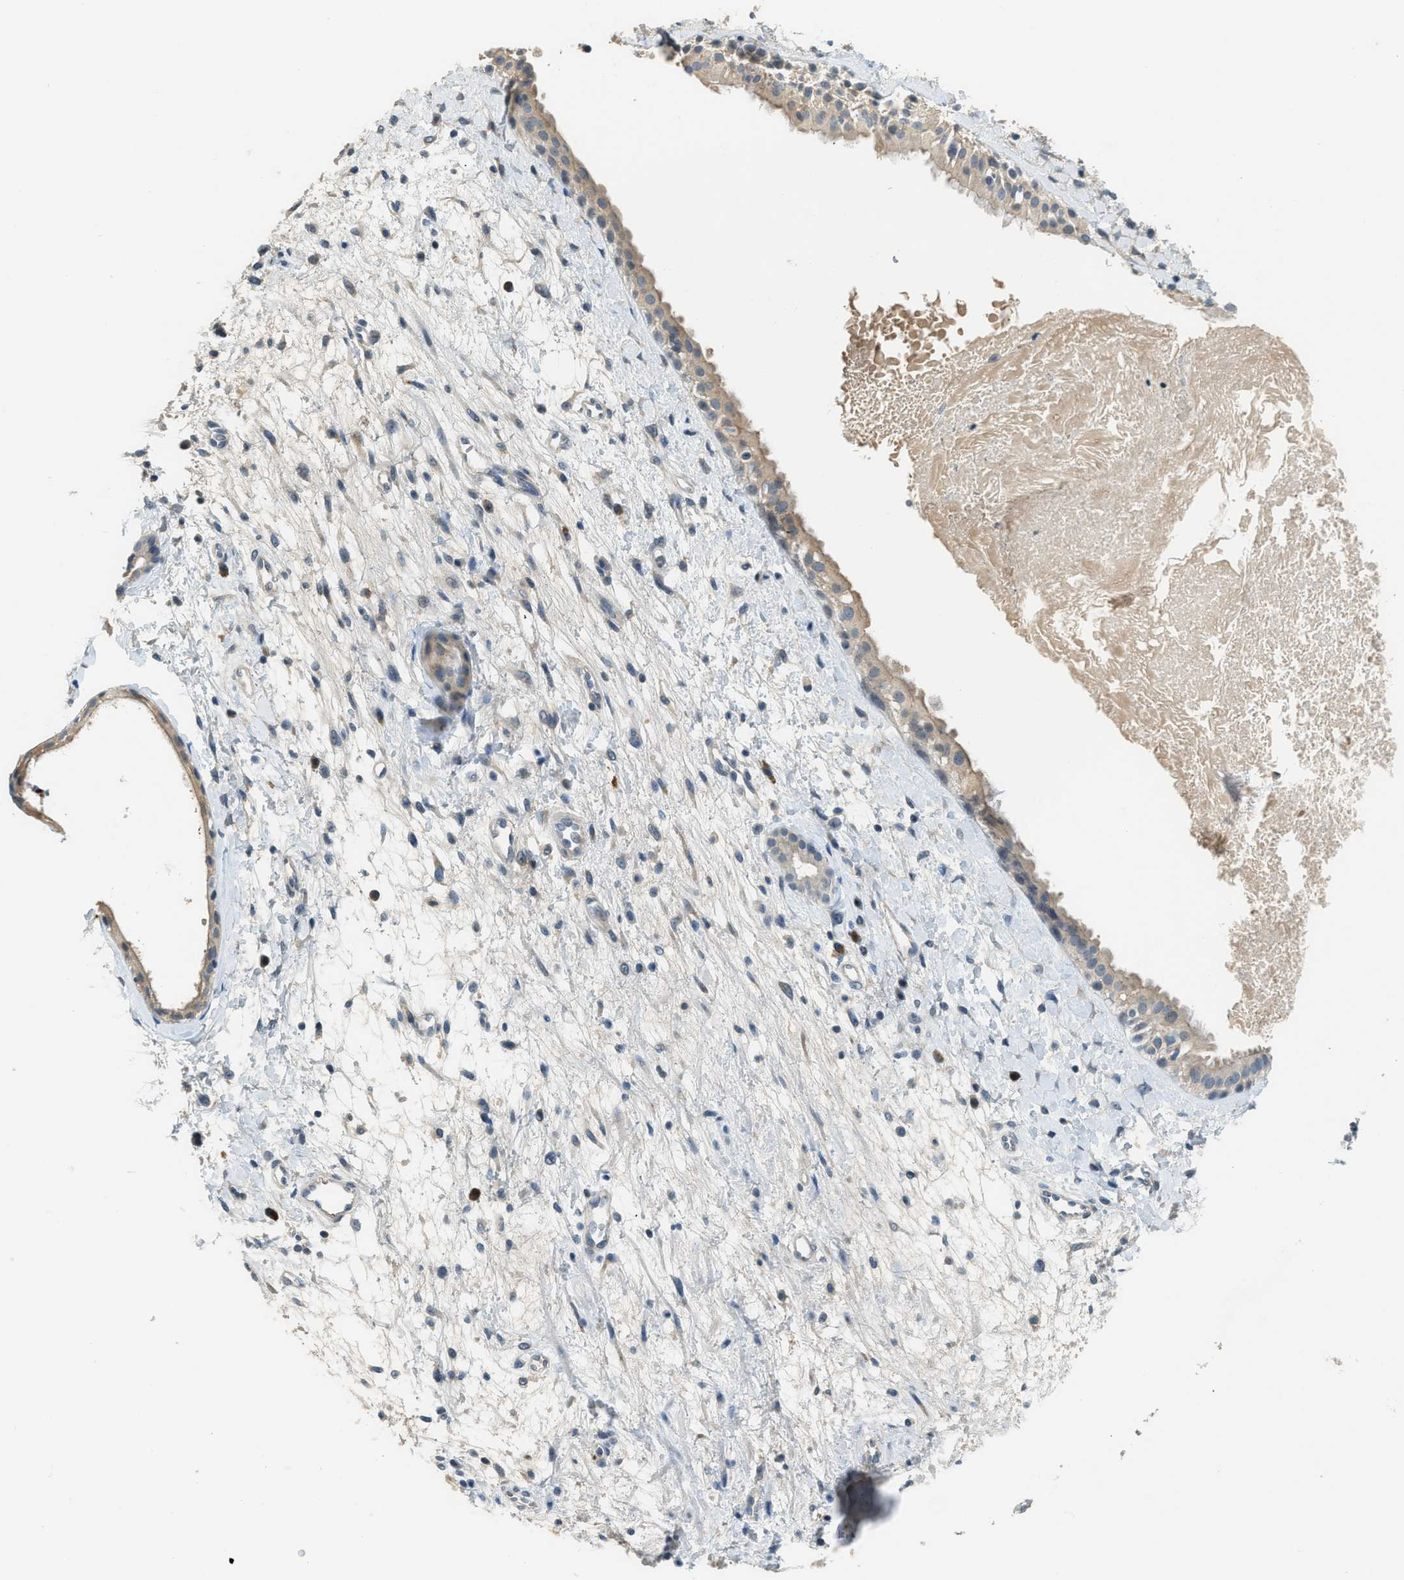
{"staining": {"intensity": "weak", "quantity": ">75%", "location": "cytoplasmic/membranous"}, "tissue": "nasopharynx", "cell_type": "Respiratory epithelial cells", "image_type": "normal", "snomed": [{"axis": "morphology", "description": "Normal tissue, NOS"}, {"axis": "topography", "description": "Nasopharynx"}], "caption": "IHC image of benign nasopharynx stained for a protein (brown), which shows low levels of weak cytoplasmic/membranous positivity in approximately >75% of respiratory epithelial cells.", "gene": "TMEM154", "patient": {"sex": "male", "age": 22}}